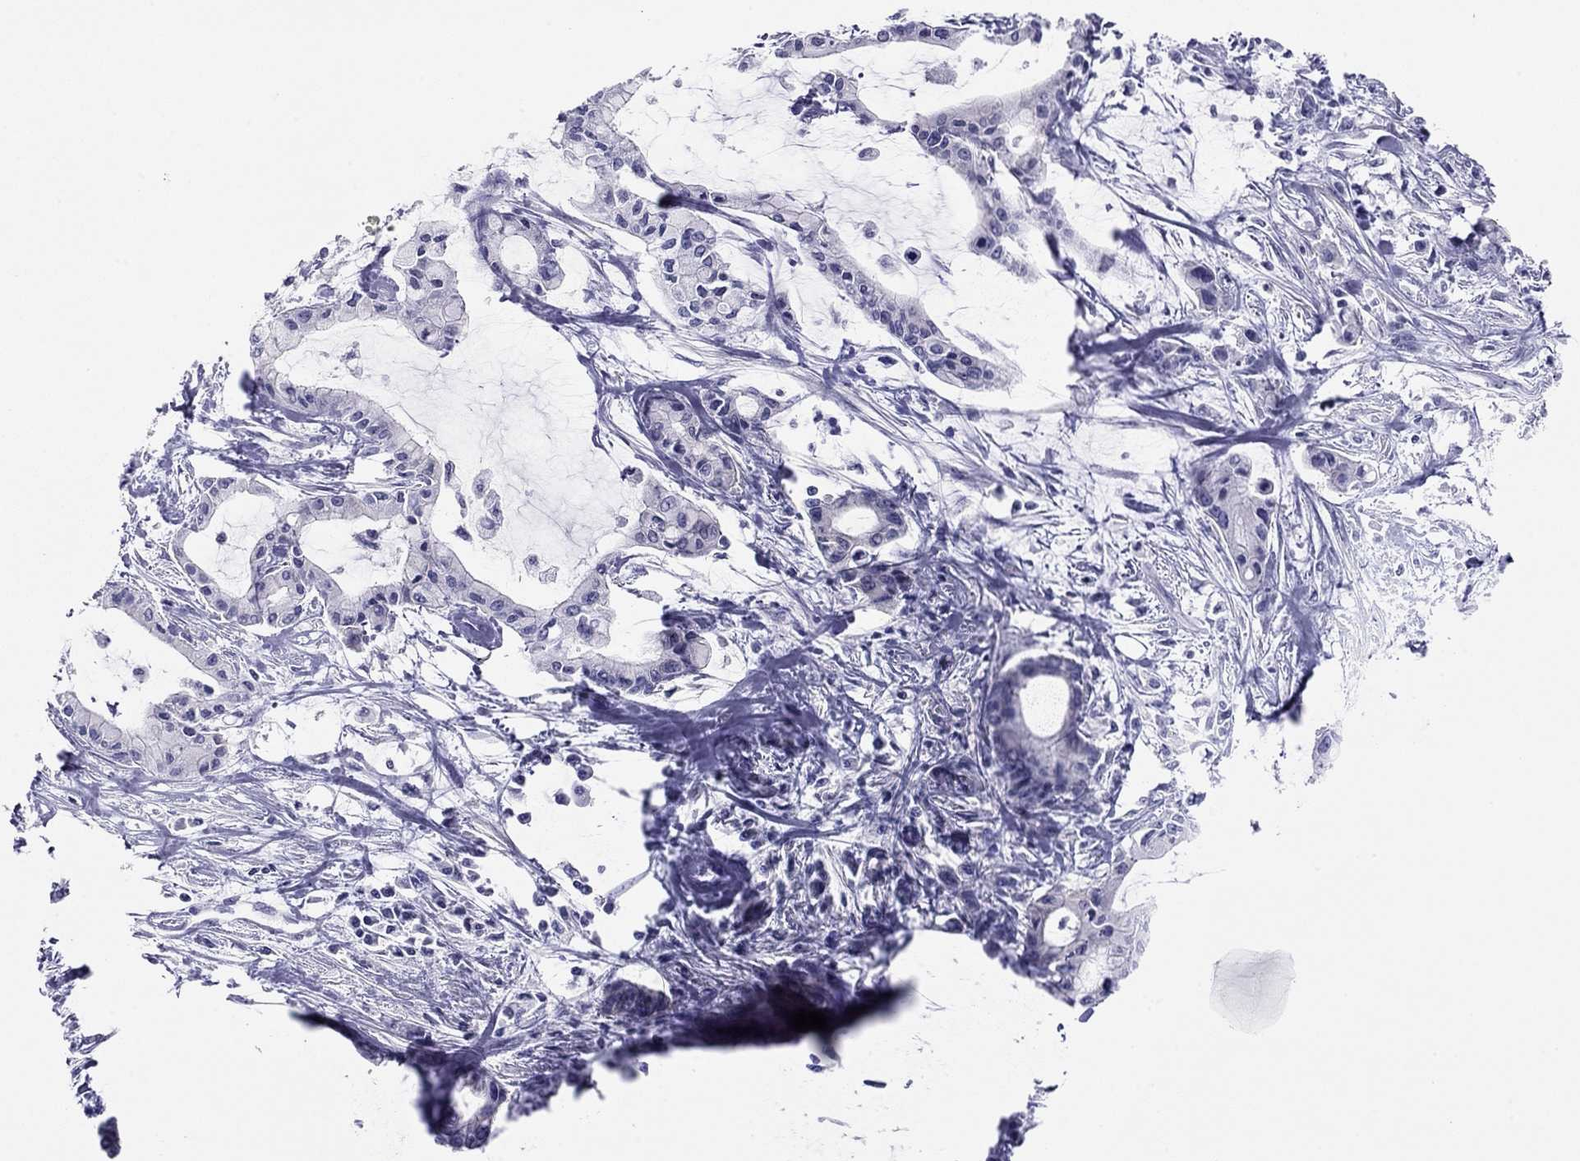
{"staining": {"intensity": "negative", "quantity": "none", "location": "none"}, "tissue": "pancreatic cancer", "cell_type": "Tumor cells", "image_type": "cancer", "snomed": [{"axis": "morphology", "description": "Adenocarcinoma, NOS"}, {"axis": "topography", "description": "Pancreas"}], "caption": "Adenocarcinoma (pancreatic) stained for a protein using IHC exhibits no positivity tumor cells.", "gene": "MYMX", "patient": {"sex": "male", "age": 48}}